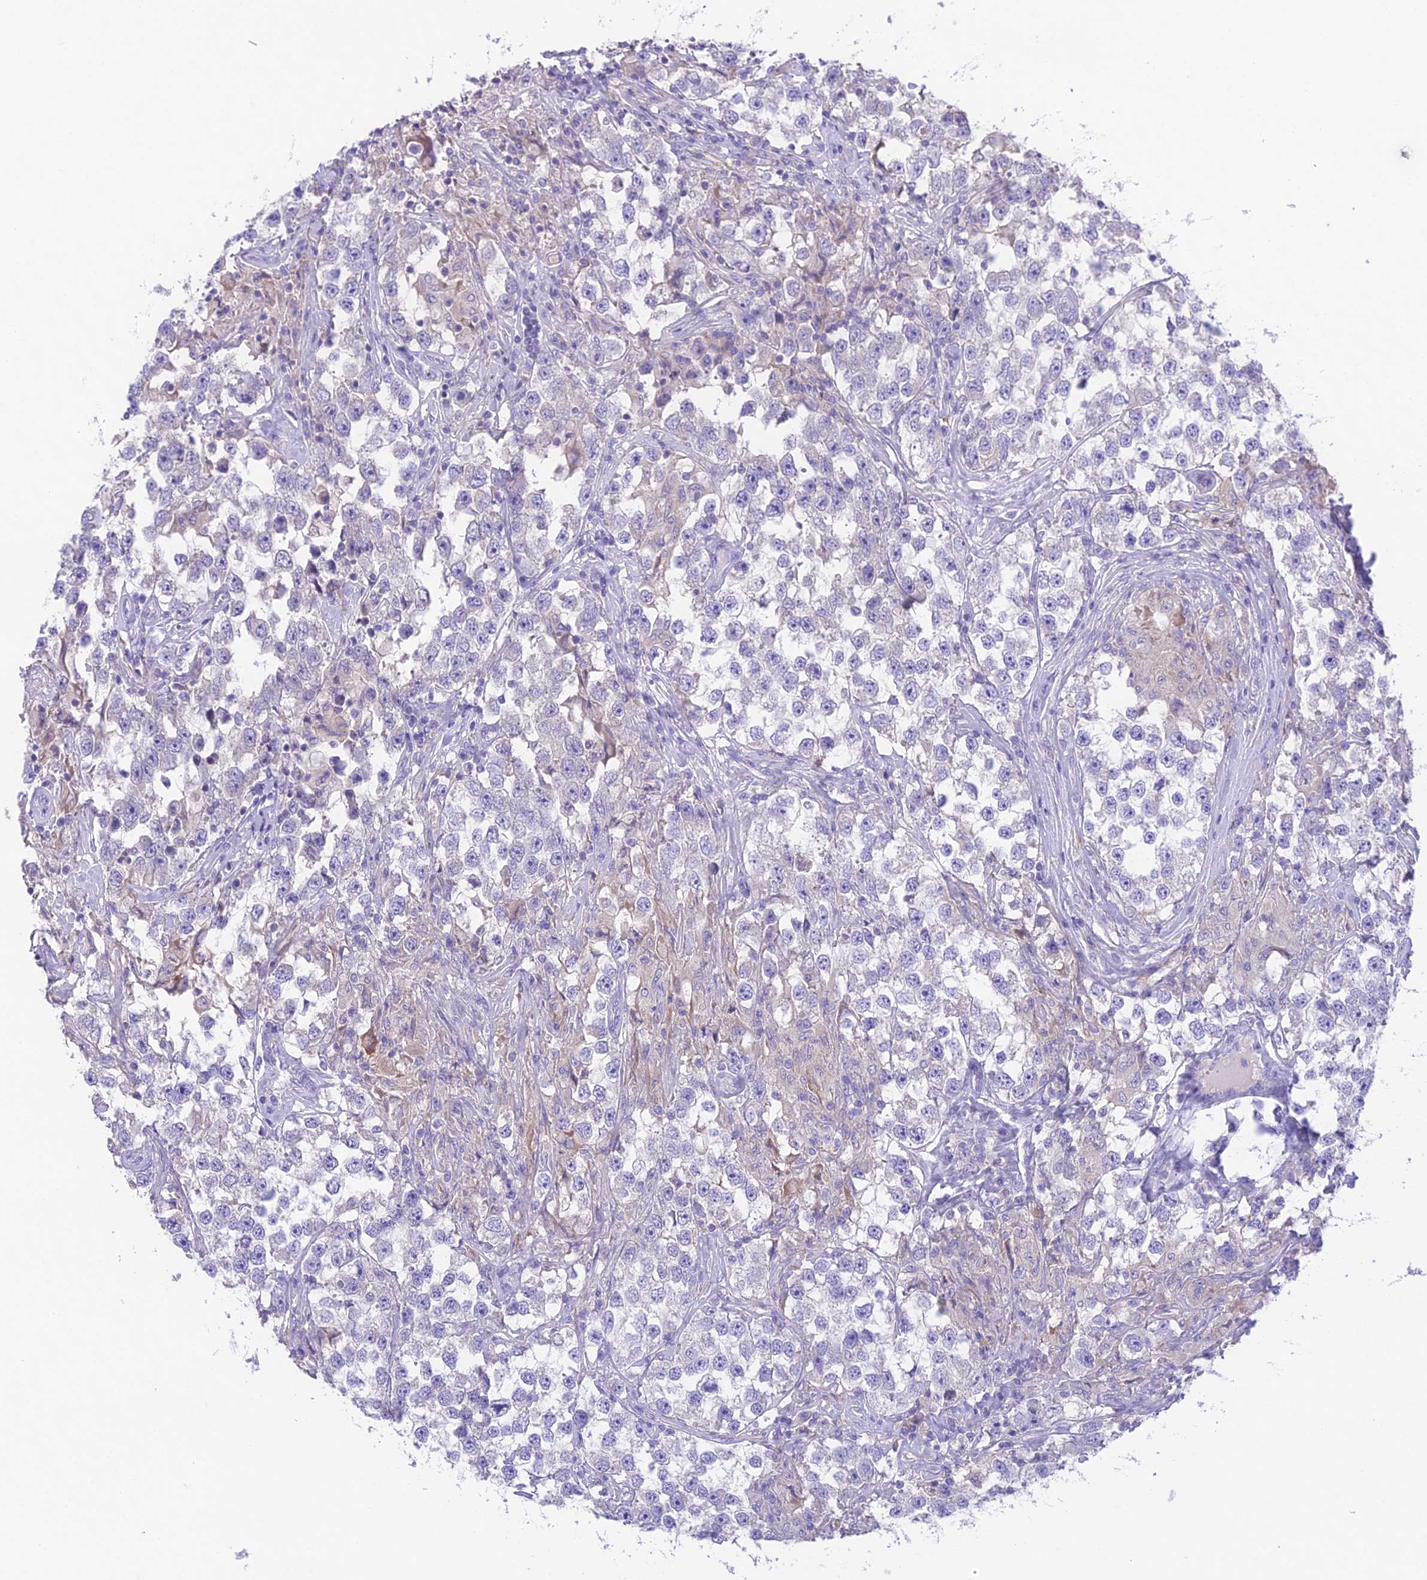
{"staining": {"intensity": "negative", "quantity": "none", "location": "none"}, "tissue": "testis cancer", "cell_type": "Tumor cells", "image_type": "cancer", "snomed": [{"axis": "morphology", "description": "Seminoma, NOS"}, {"axis": "topography", "description": "Testis"}], "caption": "A histopathology image of human seminoma (testis) is negative for staining in tumor cells.", "gene": "KIAA0408", "patient": {"sex": "male", "age": 46}}